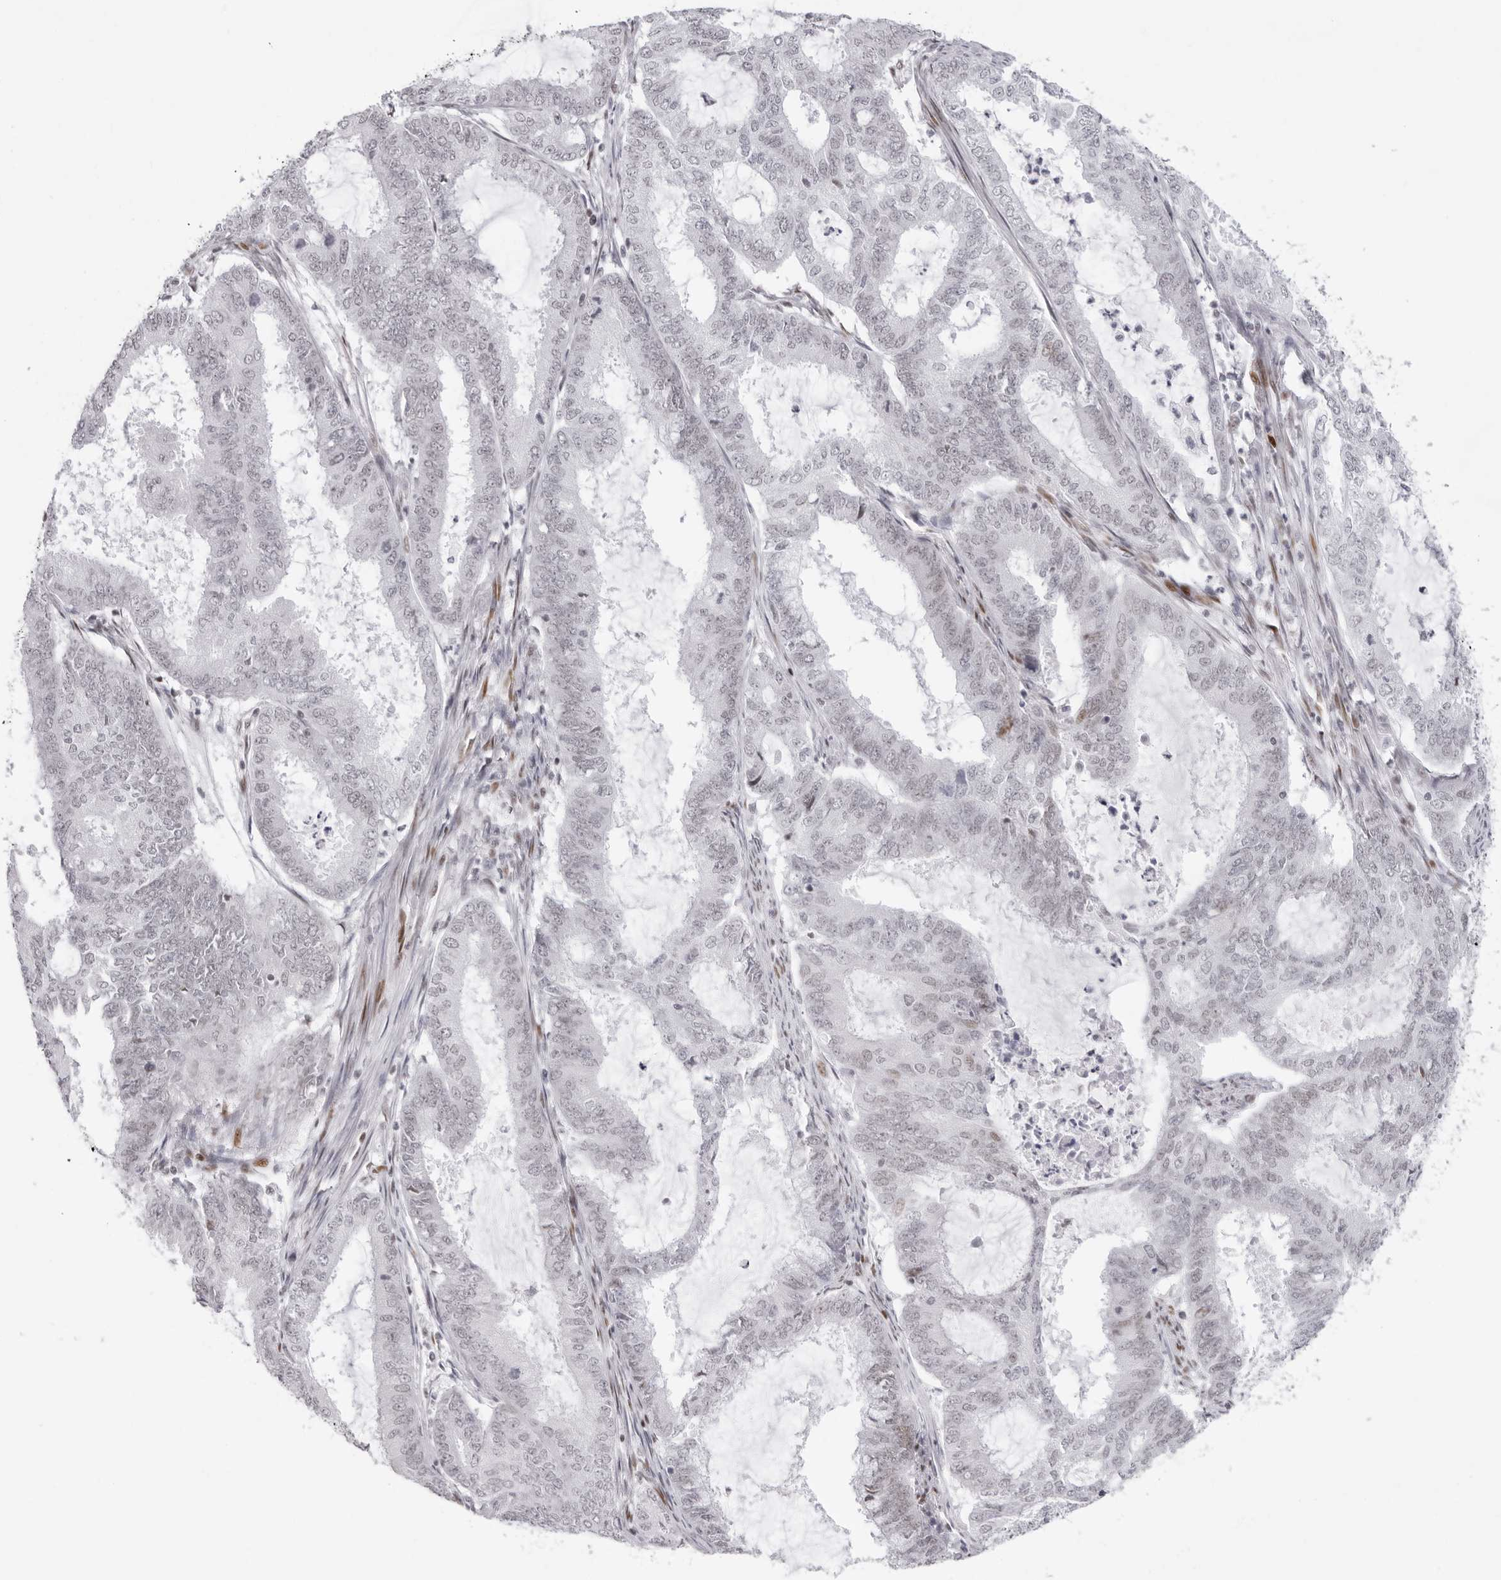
{"staining": {"intensity": "negative", "quantity": "none", "location": "none"}, "tissue": "endometrial cancer", "cell_type": "Tumor cells", "image_type": "cancer", "snomed": [{"axis": "morphology", "description": "Adenocarcinoma, NOS"}, {"axis": "topography", "description": "Endometrium"}], "caption": "Photomicrograph shows no protein staining in tumor cells of endometrial cancer tissue.", "gene": "NTPCR", "patient": {"sex": "female", "age": 51}}